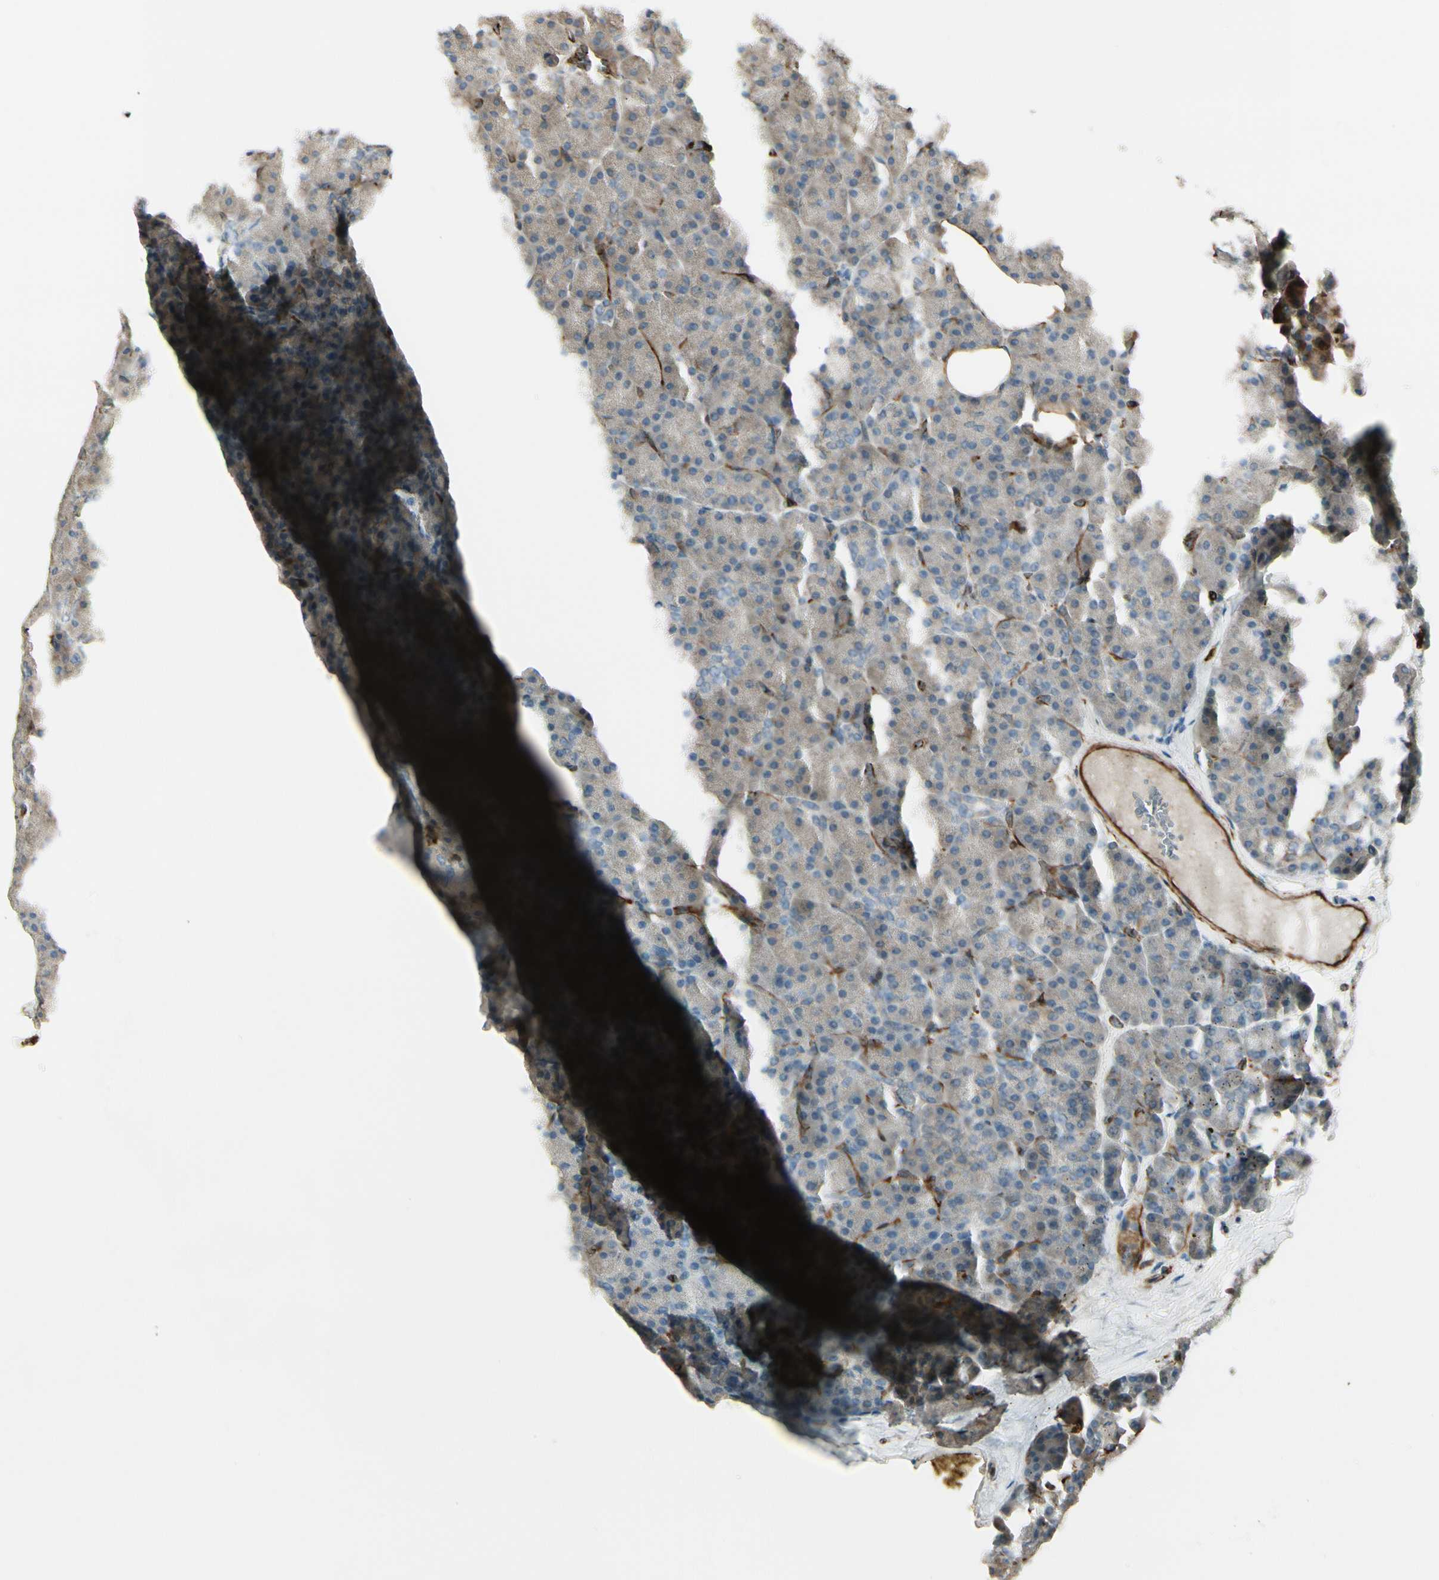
{"staining": {"intensity": "weak", "quantity": ">75%", "location": "cytoplasmic/membranous"}, "tissue": "pancreas", "cell_type": "Exocrine glandular cells", "image_type": "normal", "snomed": [{"axis": "morphology", "description": "Normal tissue, NOS"}, {"axis": "topography", "description": "Pancreas"}], "caption": "DAB immunohistochemical staining of normal pancreas displays weak cytoplasmic/membranous protein expression in about >75% of exocrine glandular cells.", "gene": "MCAM", "patient": {"sex": "female", "age": 35}}